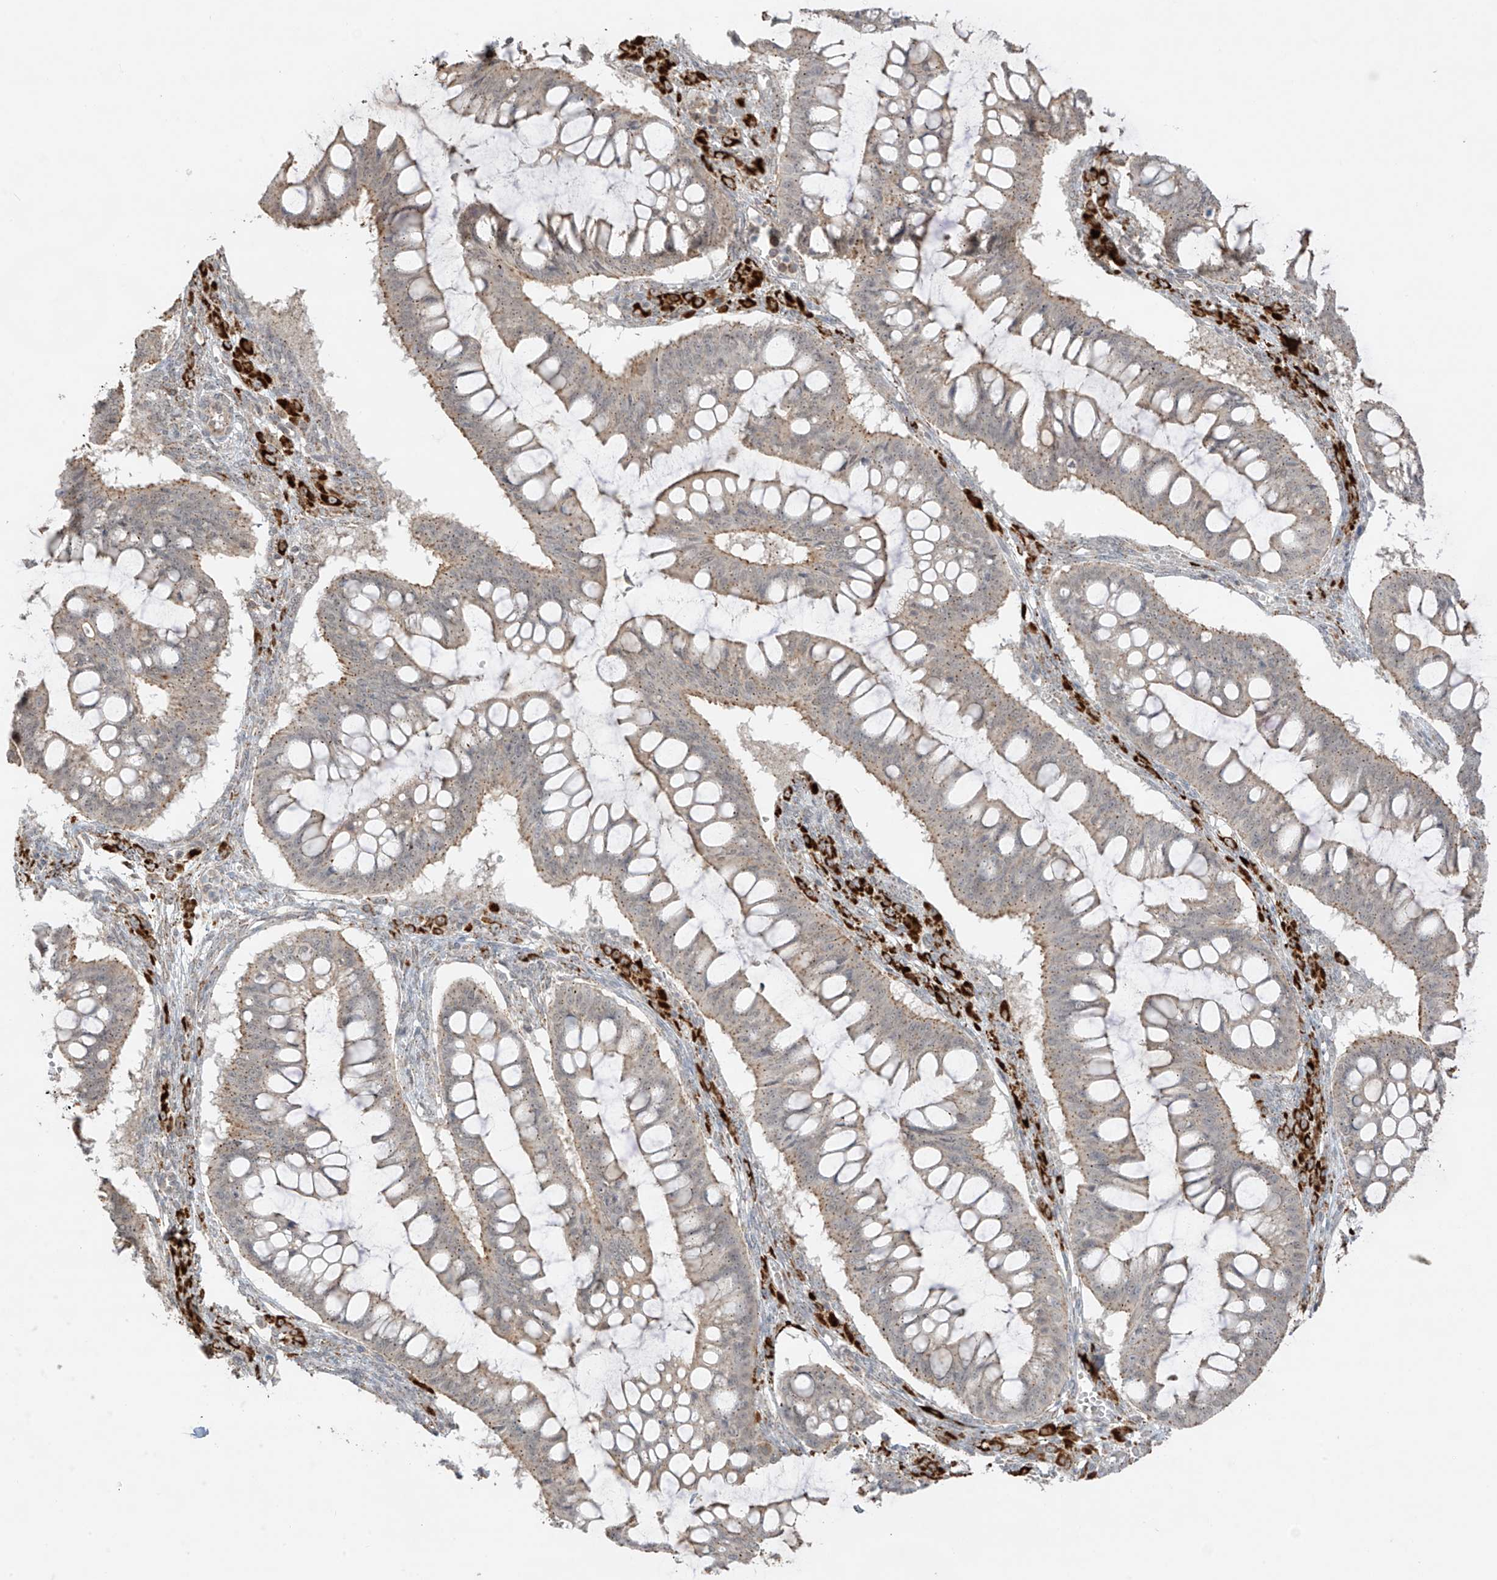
{"staining": {"intensity": "moderate", "quantity": "25%-75%", "location": "cytoplasmic/membranous"}, "tissue": "ovarian cancer", "cell_type": "Tumor cells", "image_type": "cancer", "snomed": [{"axis": "morphology", "description": "Cystadenocarcinoma, mucinous, NOS"}, {"axis": "topography", "description": "Ovary"}], "caption": "Approximately 25%-75% of tumor cells in ovarian mucinous cystadenocarcinoma show moderate cytoplasmic/membranous protein staining as visualized by brown immunohistochemical staining.", "gene": "N4BP3", "patient": {"sex": "female", "age": 73}}